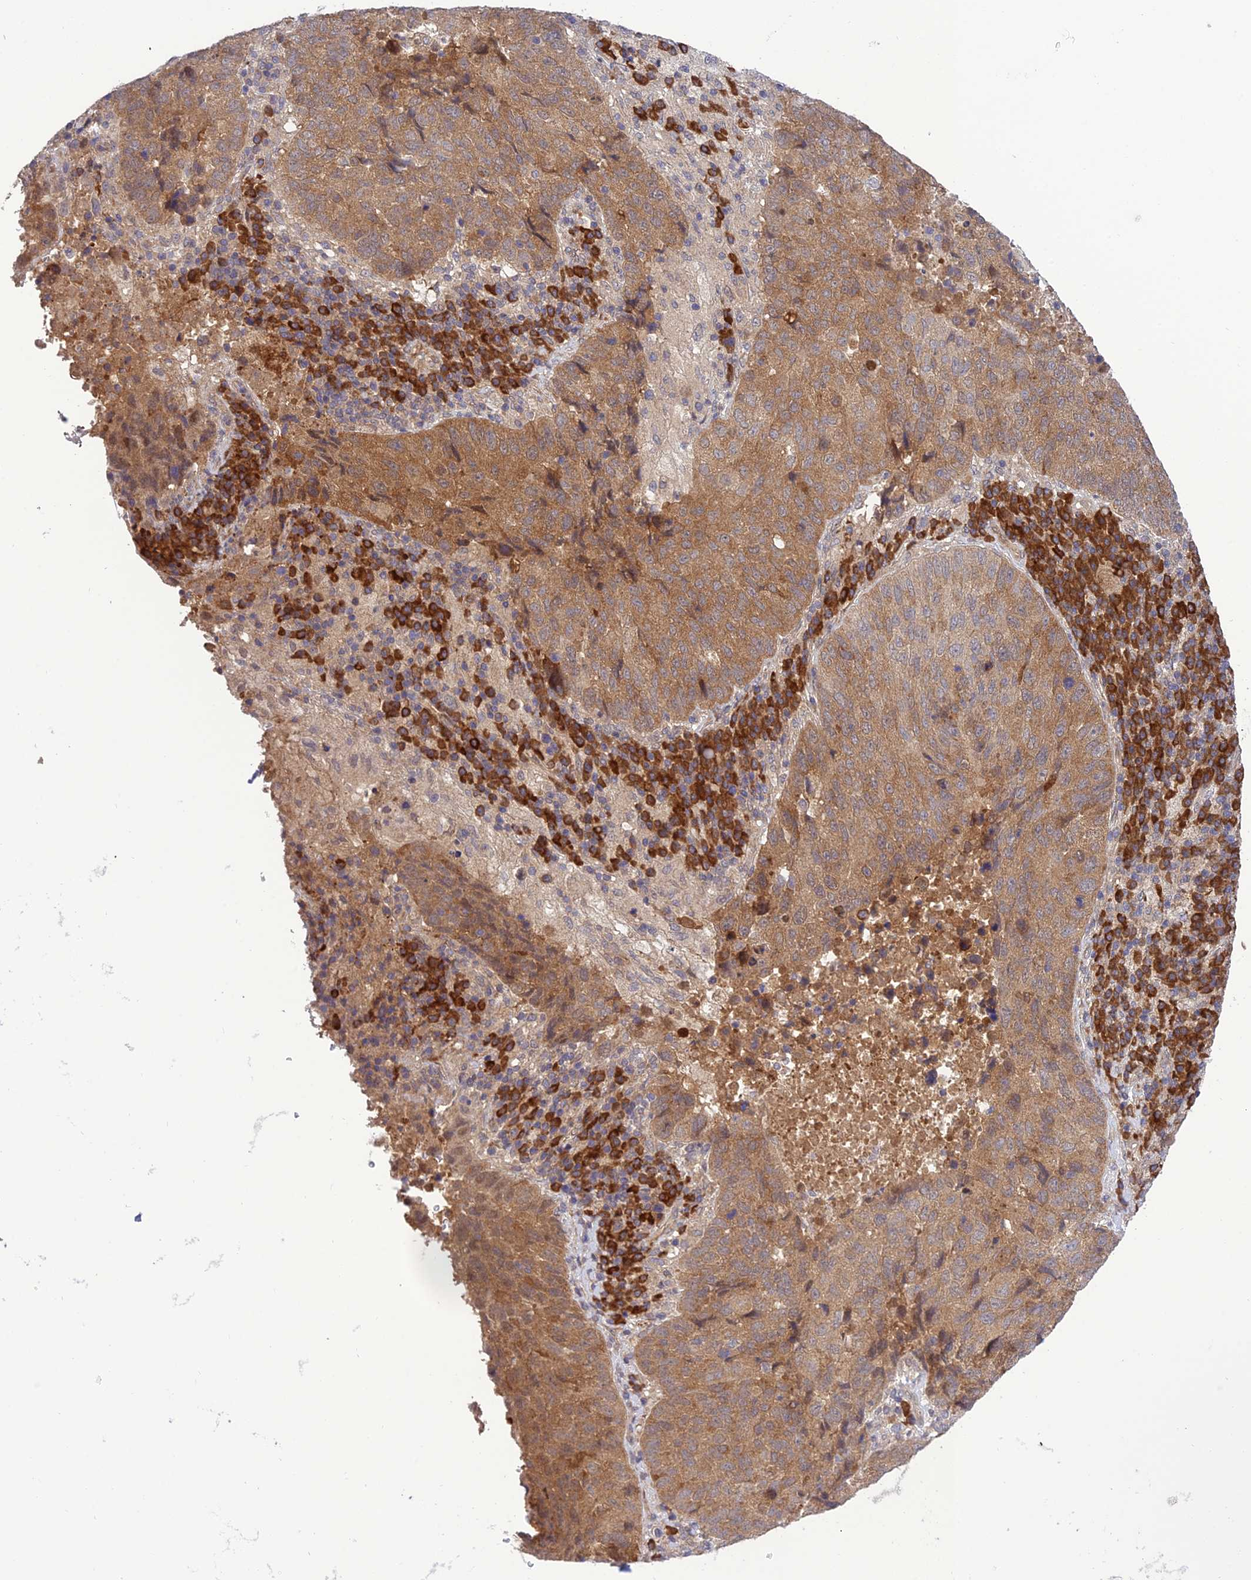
{"staining": {"intensity": "moderate", "quantity": ">75%", "location": "cytoplasmic/membranous"}, "tissue": "lung cancer", "cell_type": "Tumor cells", "image_type": "cancer", "snomed": [{"axis": "morphology", "description": "Squamous cell carcinoma, NOS"}, {"axis": "topography", "description": "Lung"}], "caption": "A histopathology image of lung squamous cell carcinoma stained for a protein exhibits moderate cytoplasmic/membranous brown staining in tumor cells. (DAB = brown stain, brightfield microscopy at high magnification).", "gene": "UROS", "patient": {"sex": "male", "age": 73}}